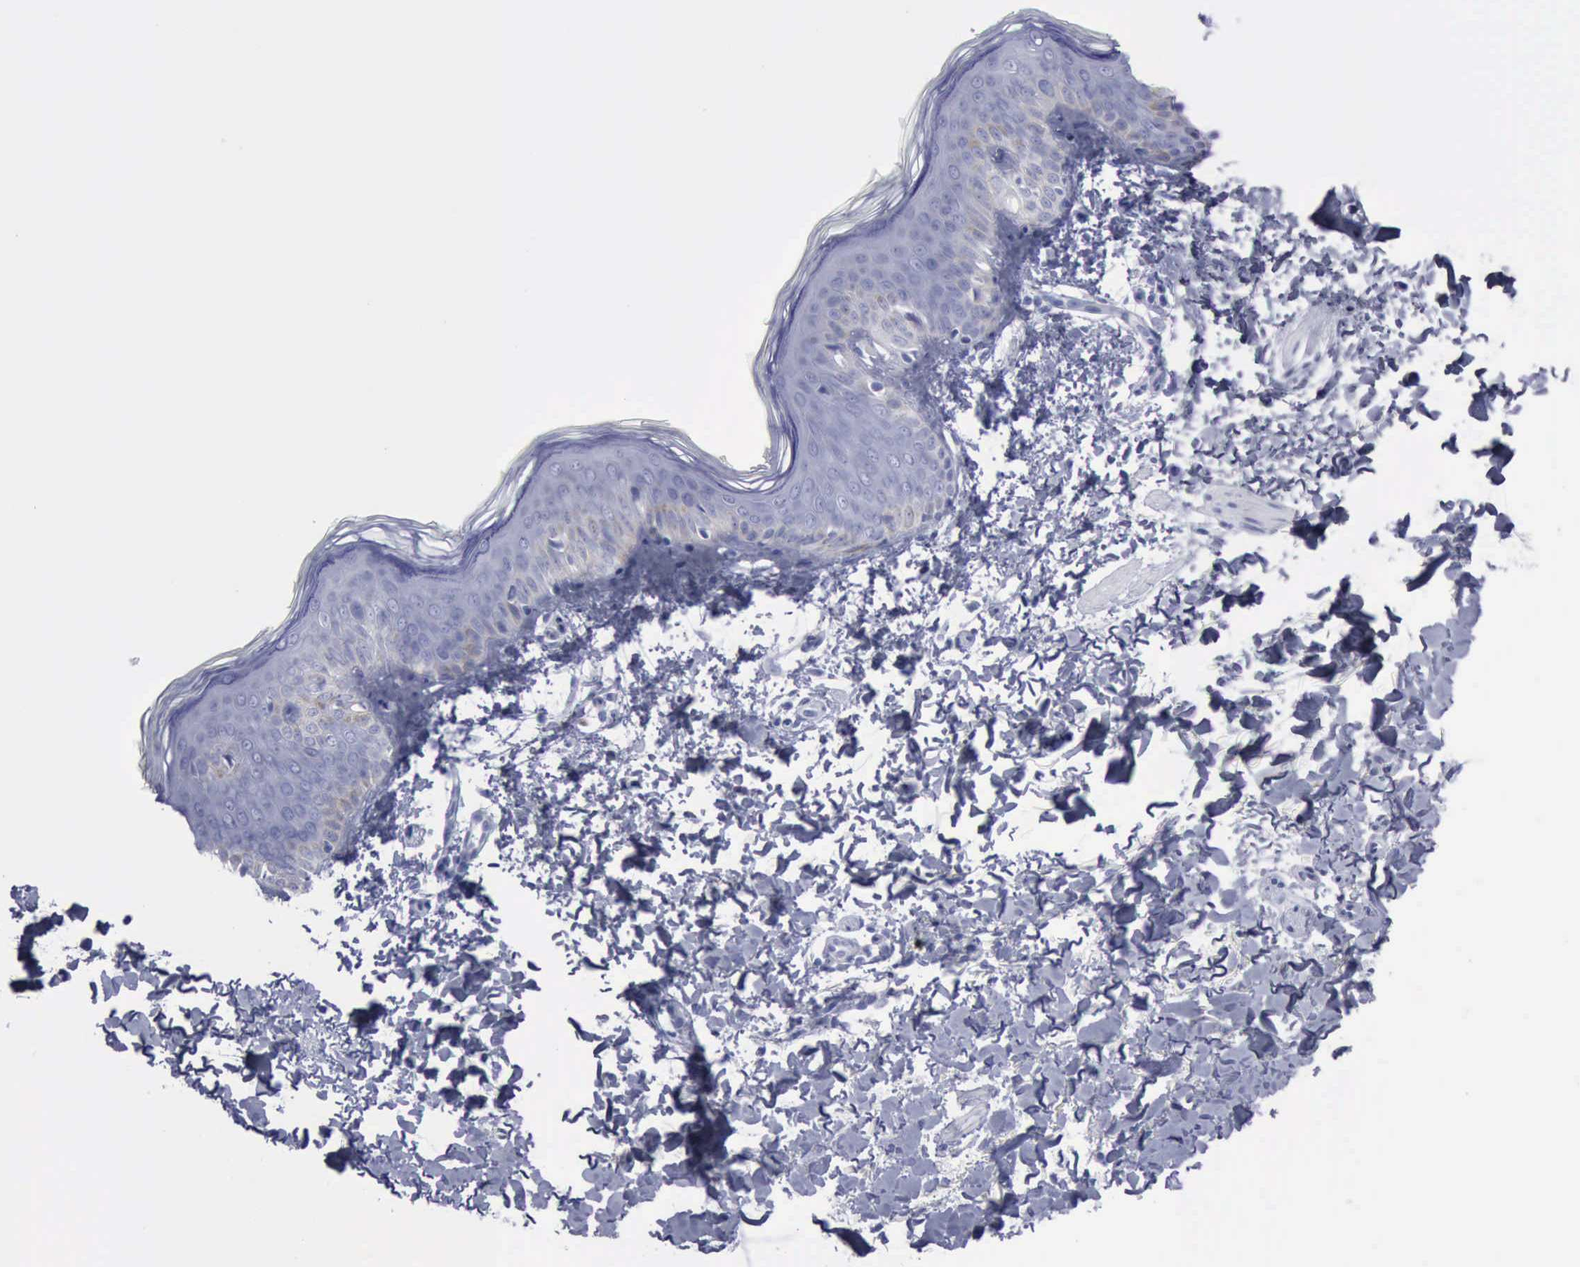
{"staining": {"intensity": "negative", "quantity": "none", "location": "none"}, "tissue": "skin", "cell_type": "Fibroblasts", "image_type": "normal", "snomed": [{"axis": "morphology", "description": "Normal tissue, NOS"}, {"axis": "topography", "description": "Skin"}], "caption": "Skin stained for a protein using IHC reveals no staining fibroblasts.", "gene": "KRT13", "patient": {"sex": "female", "age": 4}}